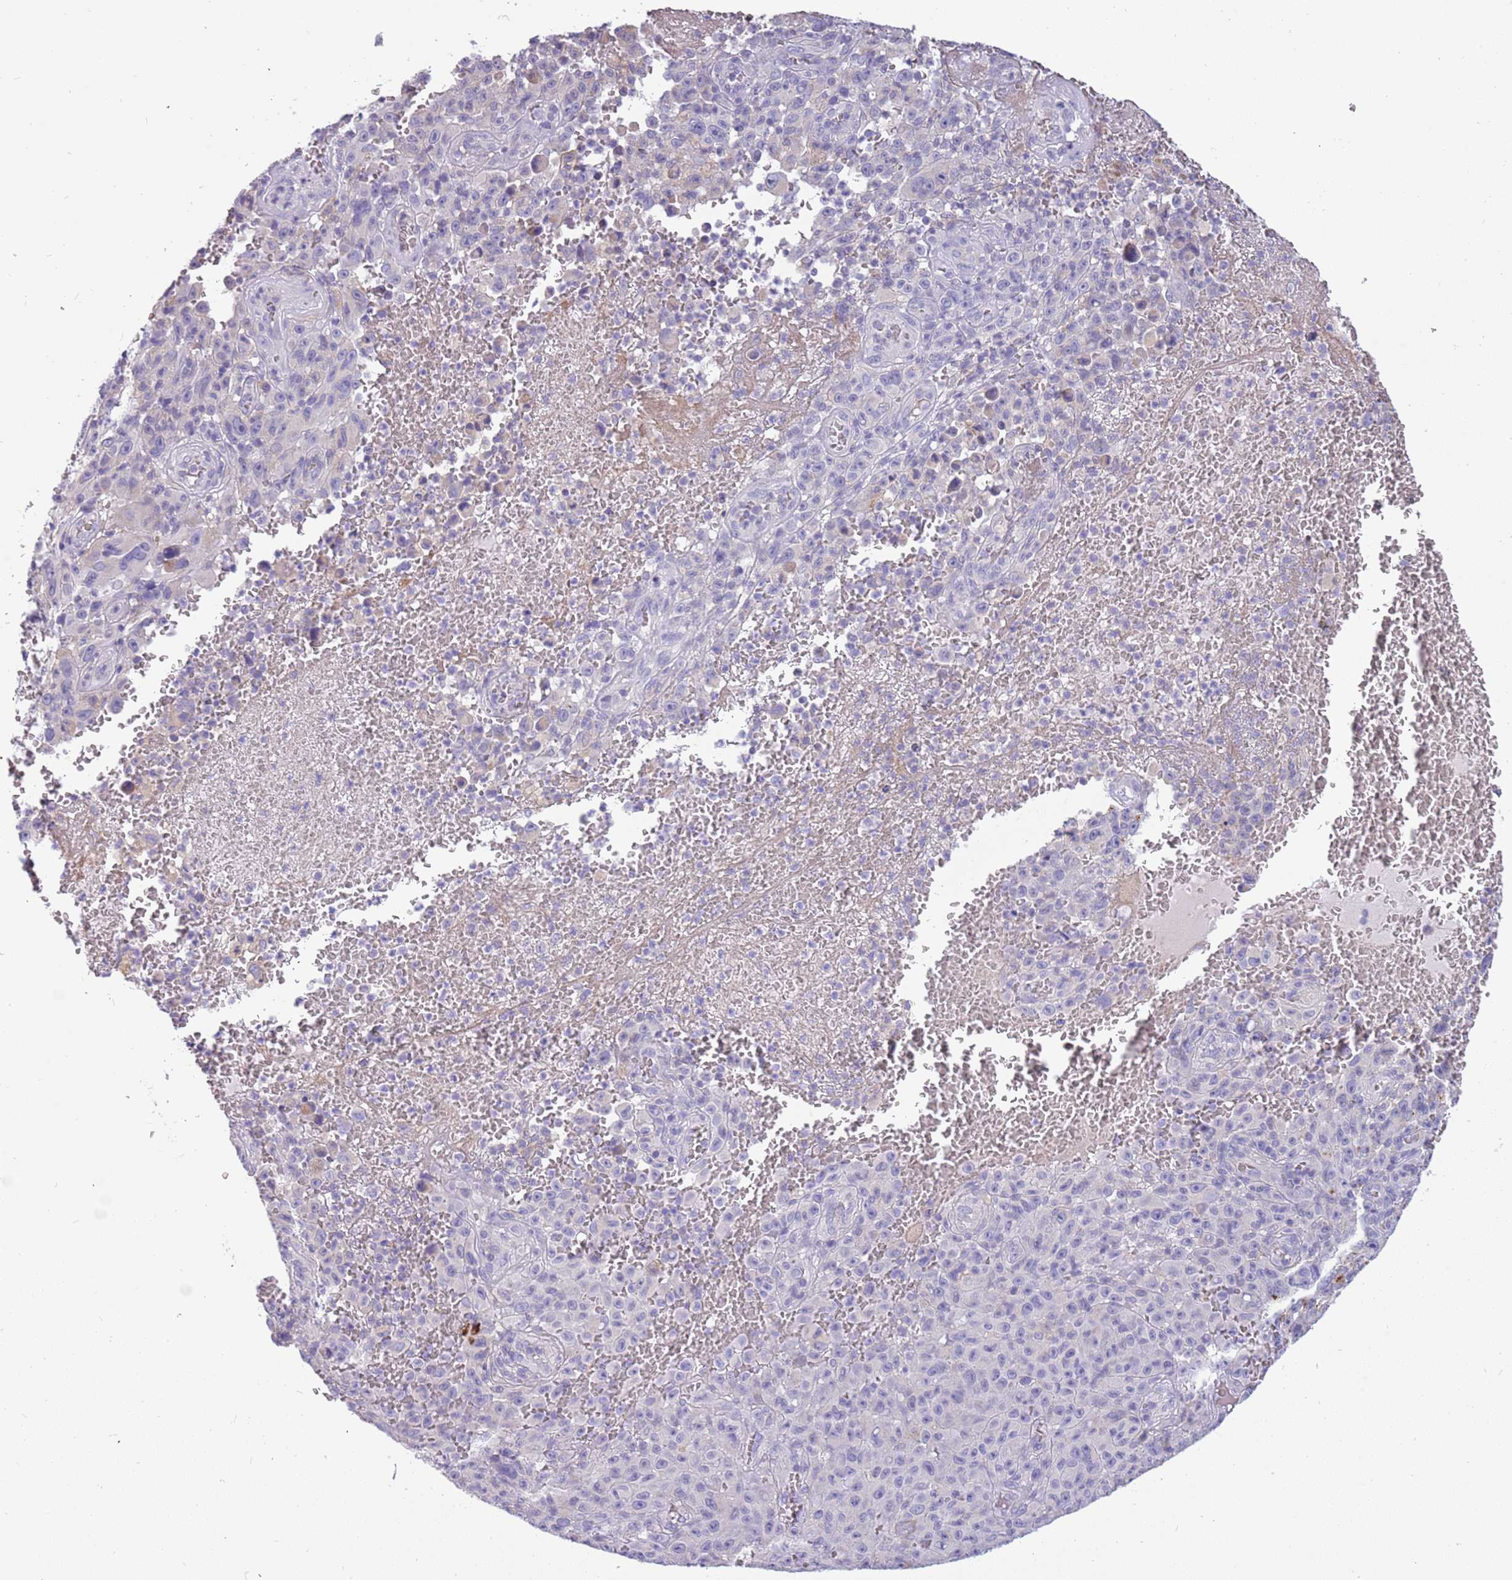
{"staining": {"intensity": "negative", "quantity": "none", "location": "none"}, "tissue": "melanoma", "cell_type": "Tumor cells", "image_type": "cancer", "snomed": [{"axis": "morphology", "description": "Malignant melanoma, NOS"}, {"axis": "topography", "description": "Skin"}], "caption": "Immunohistochemistry image of neoplastic tissue: malignant melanoma stained with DAB exhibits no significant protein positivity in tumor cells.", "gene": "RHCG", "patient": {"sex": "female", "age": 82}}